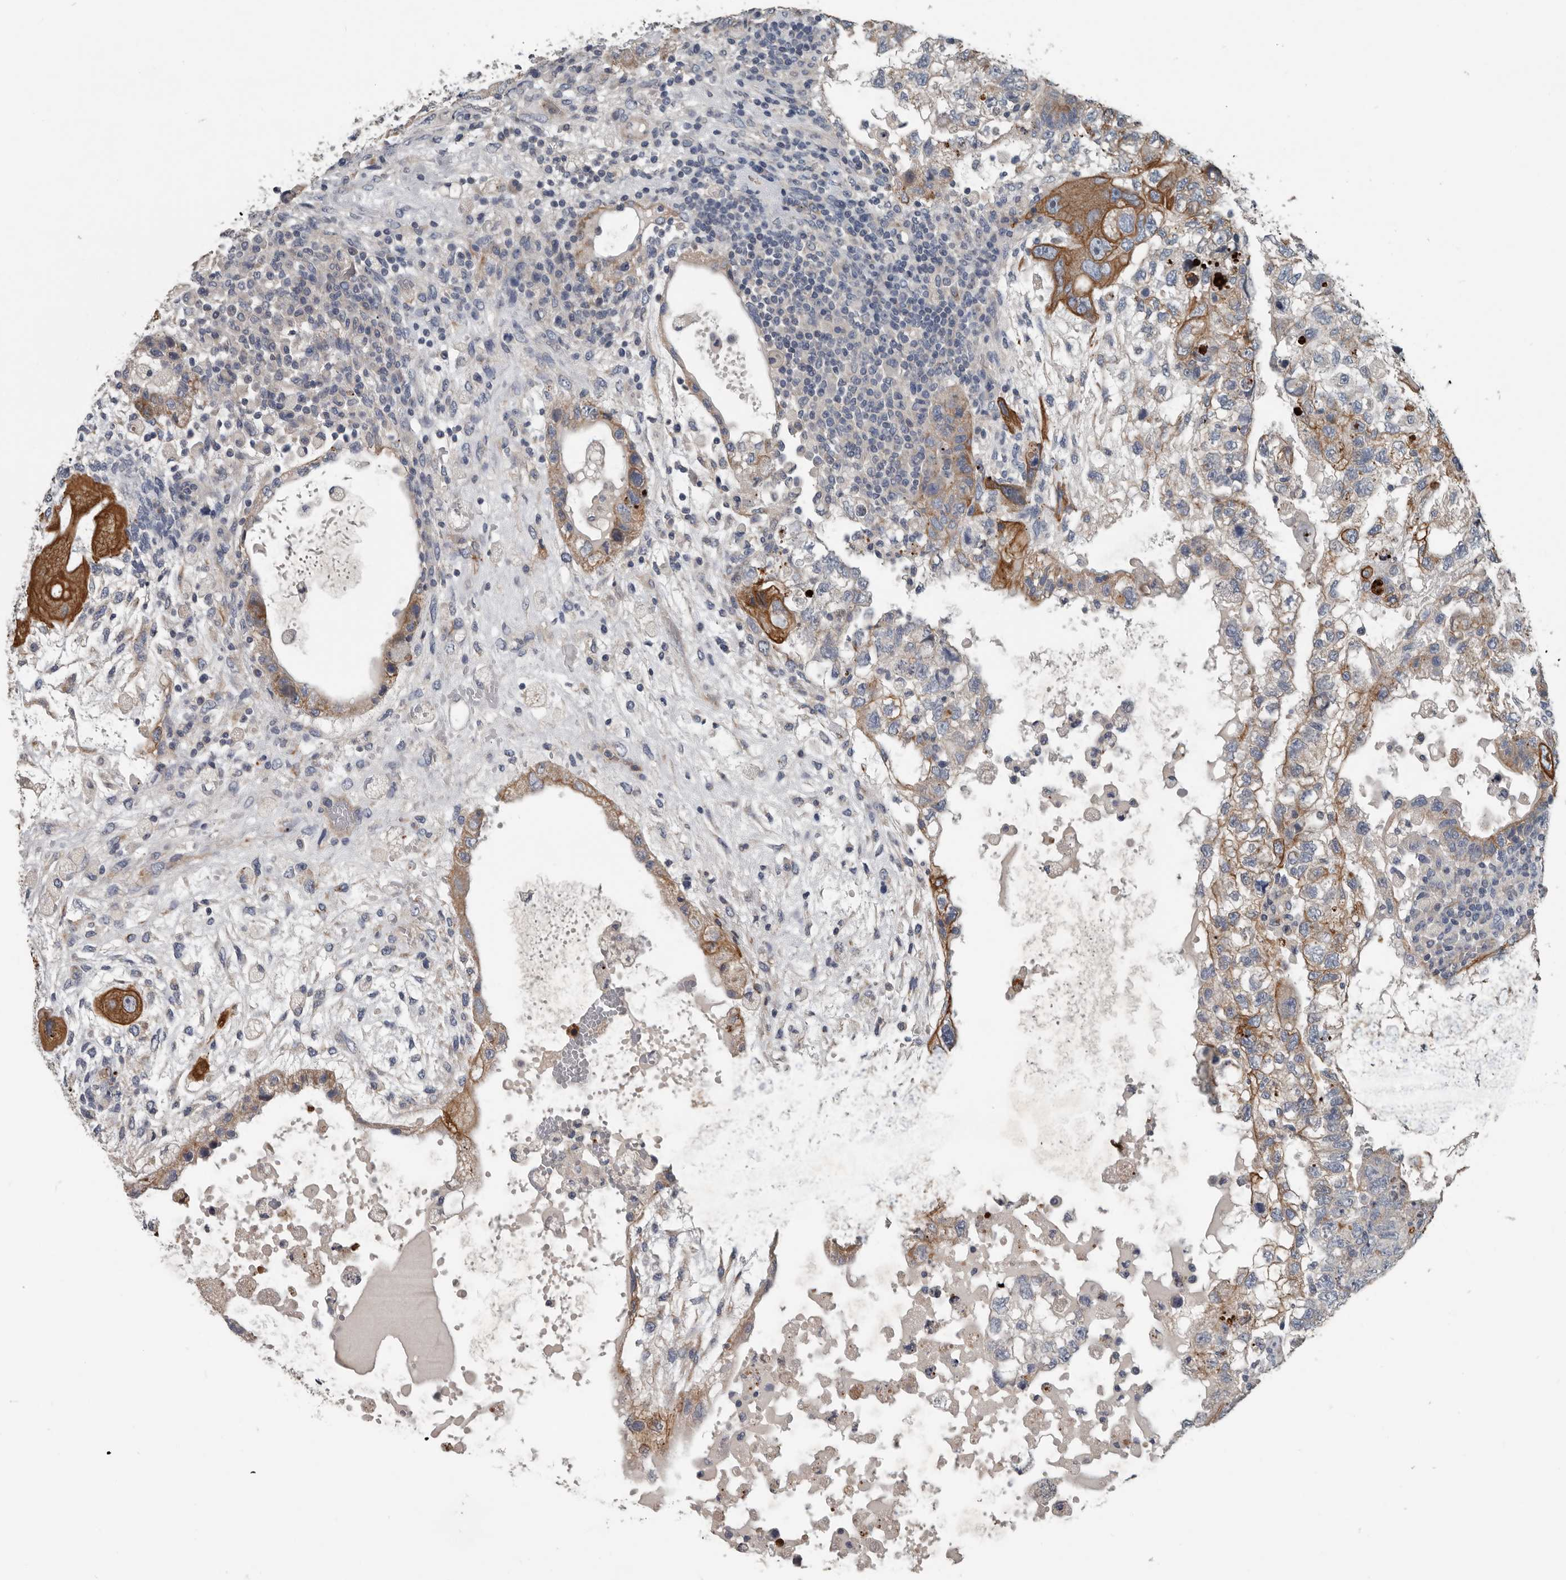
{"staining": {"intensity": "strong", "quantity": "25%-75%", "location": "cytoplasmic/membranous"}, "tissue": "testis cancer", "cell_type": "Tumor cells", "image_type": "cancer", "snomed": [{"axis": "morphology", "description": "Carcinoma, Embryonal, NOS"}, {"axis": "topography", "description": "Testis"}], "caption": "A photomicrograph of embryonal carcinoma (testis) stained for a protein demonstrates strong cytoplasmic/membranous brown staining in tumor cells.", "gene": "DPY19L4", "patient": {"sex": "male", "age": 36}}